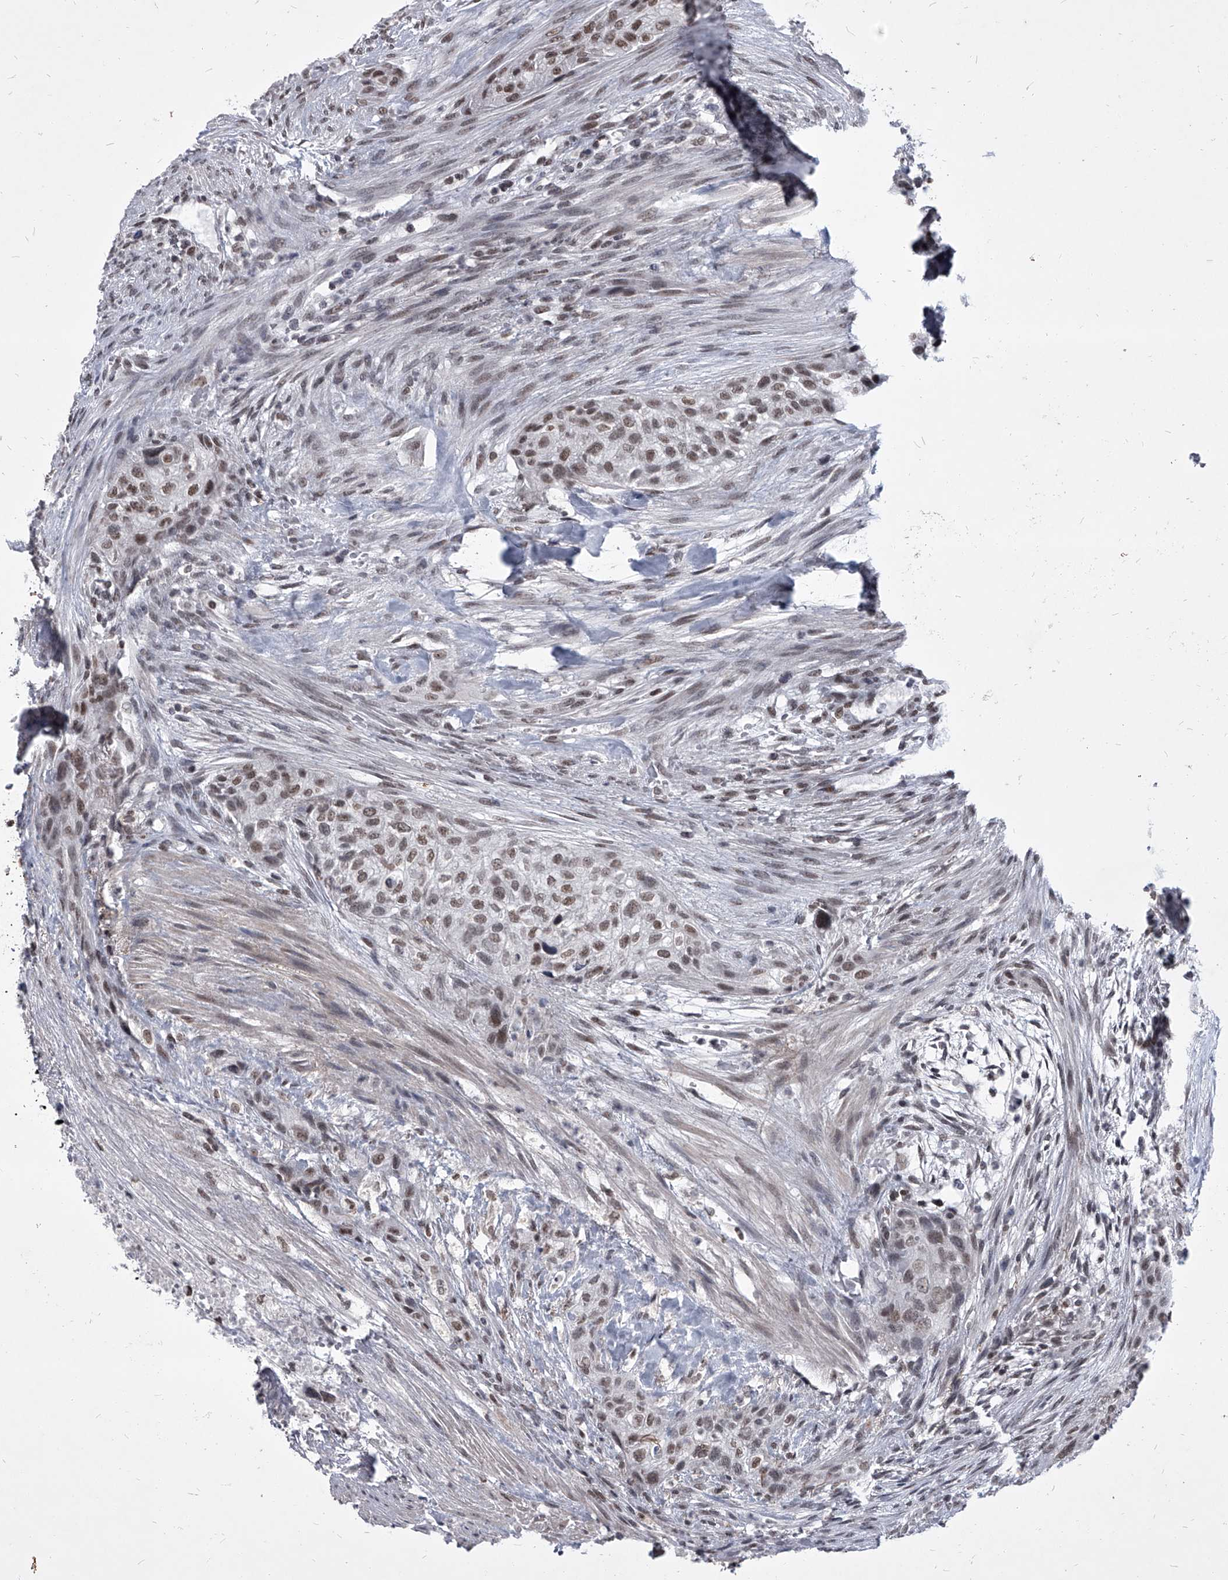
{"staining": {"intensity": "moderate", "quantity": ">75%", "location": "nuclear"}, "tissue": "urothelial cancer", "cell_type": "Tumor cells", "image_type": "cancer", "snomed": [{"axis": "morphology", "description": "Urothelial carcinoma, High grade"}, {"axis": "topography", "description": "Urinary bladder"}], "caption": "Human high-grade urothelial carcinoma stained for a protein (brown) reveals moderate nuclear positive positivity in about >75% of tumor cells.", "gene": "PPIL4", "patient": {"sex": "male", "age": 35}}